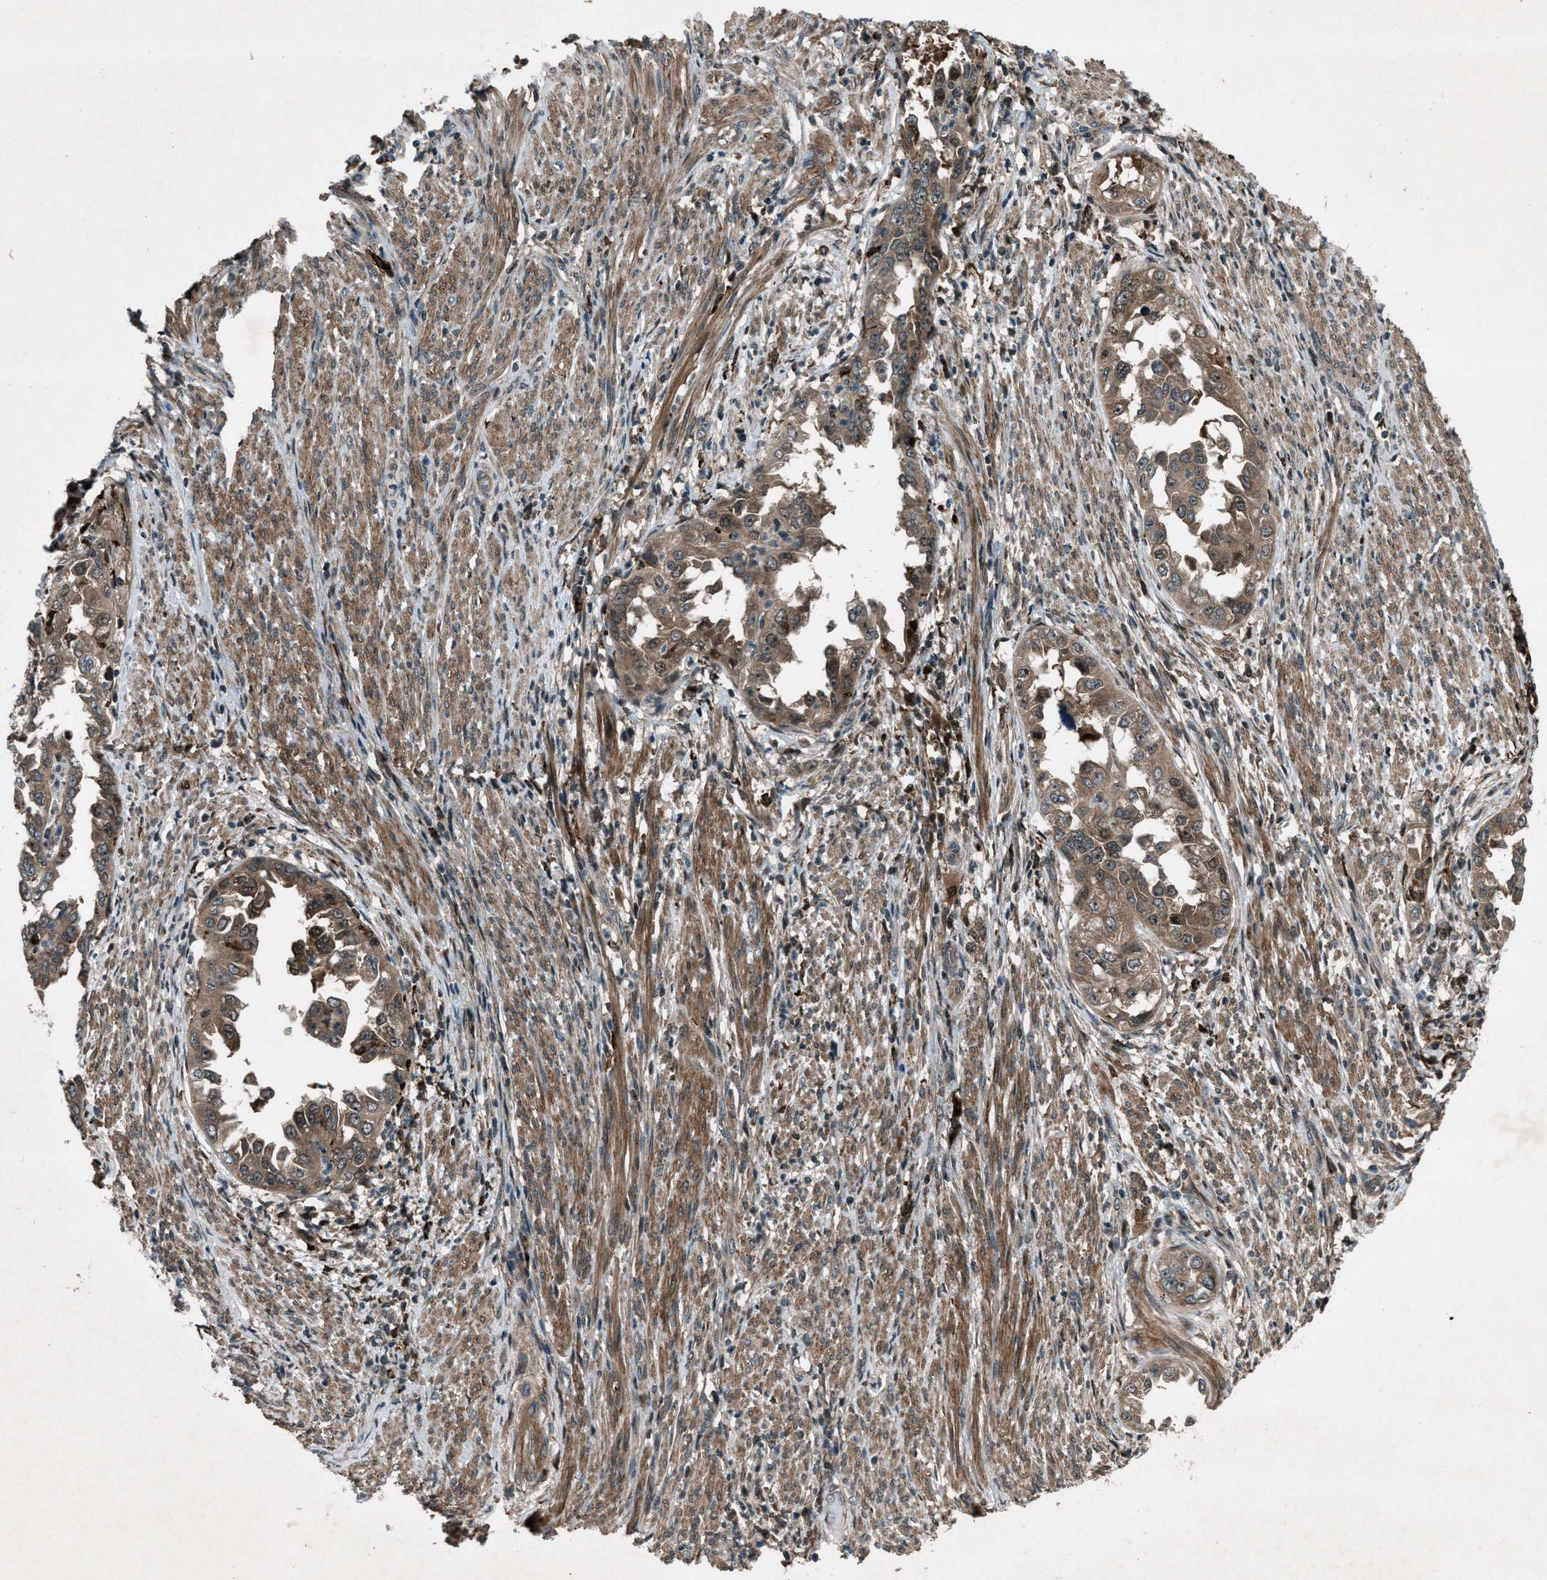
{"staining": {"intensity": "moderate", "quantity": ">75%", "location": "cytoplasmic/membranous"}, "tissue": "endometrial cancer", "cell_type": "Tumor cells", "image_type": "cancer", "snomed": [{"axis": "morphology", "description": "Adenocarcinoma, NOS"}, {"axis": "topography", "description": "Endometrium"}], "caption": "Human adenocarcinoma (endometrial) stained with a protein marker demonstrates moderate staining in tumor cells.", "gene": "EPSTI1", "patient": {"sex": "female", "age": 85}}